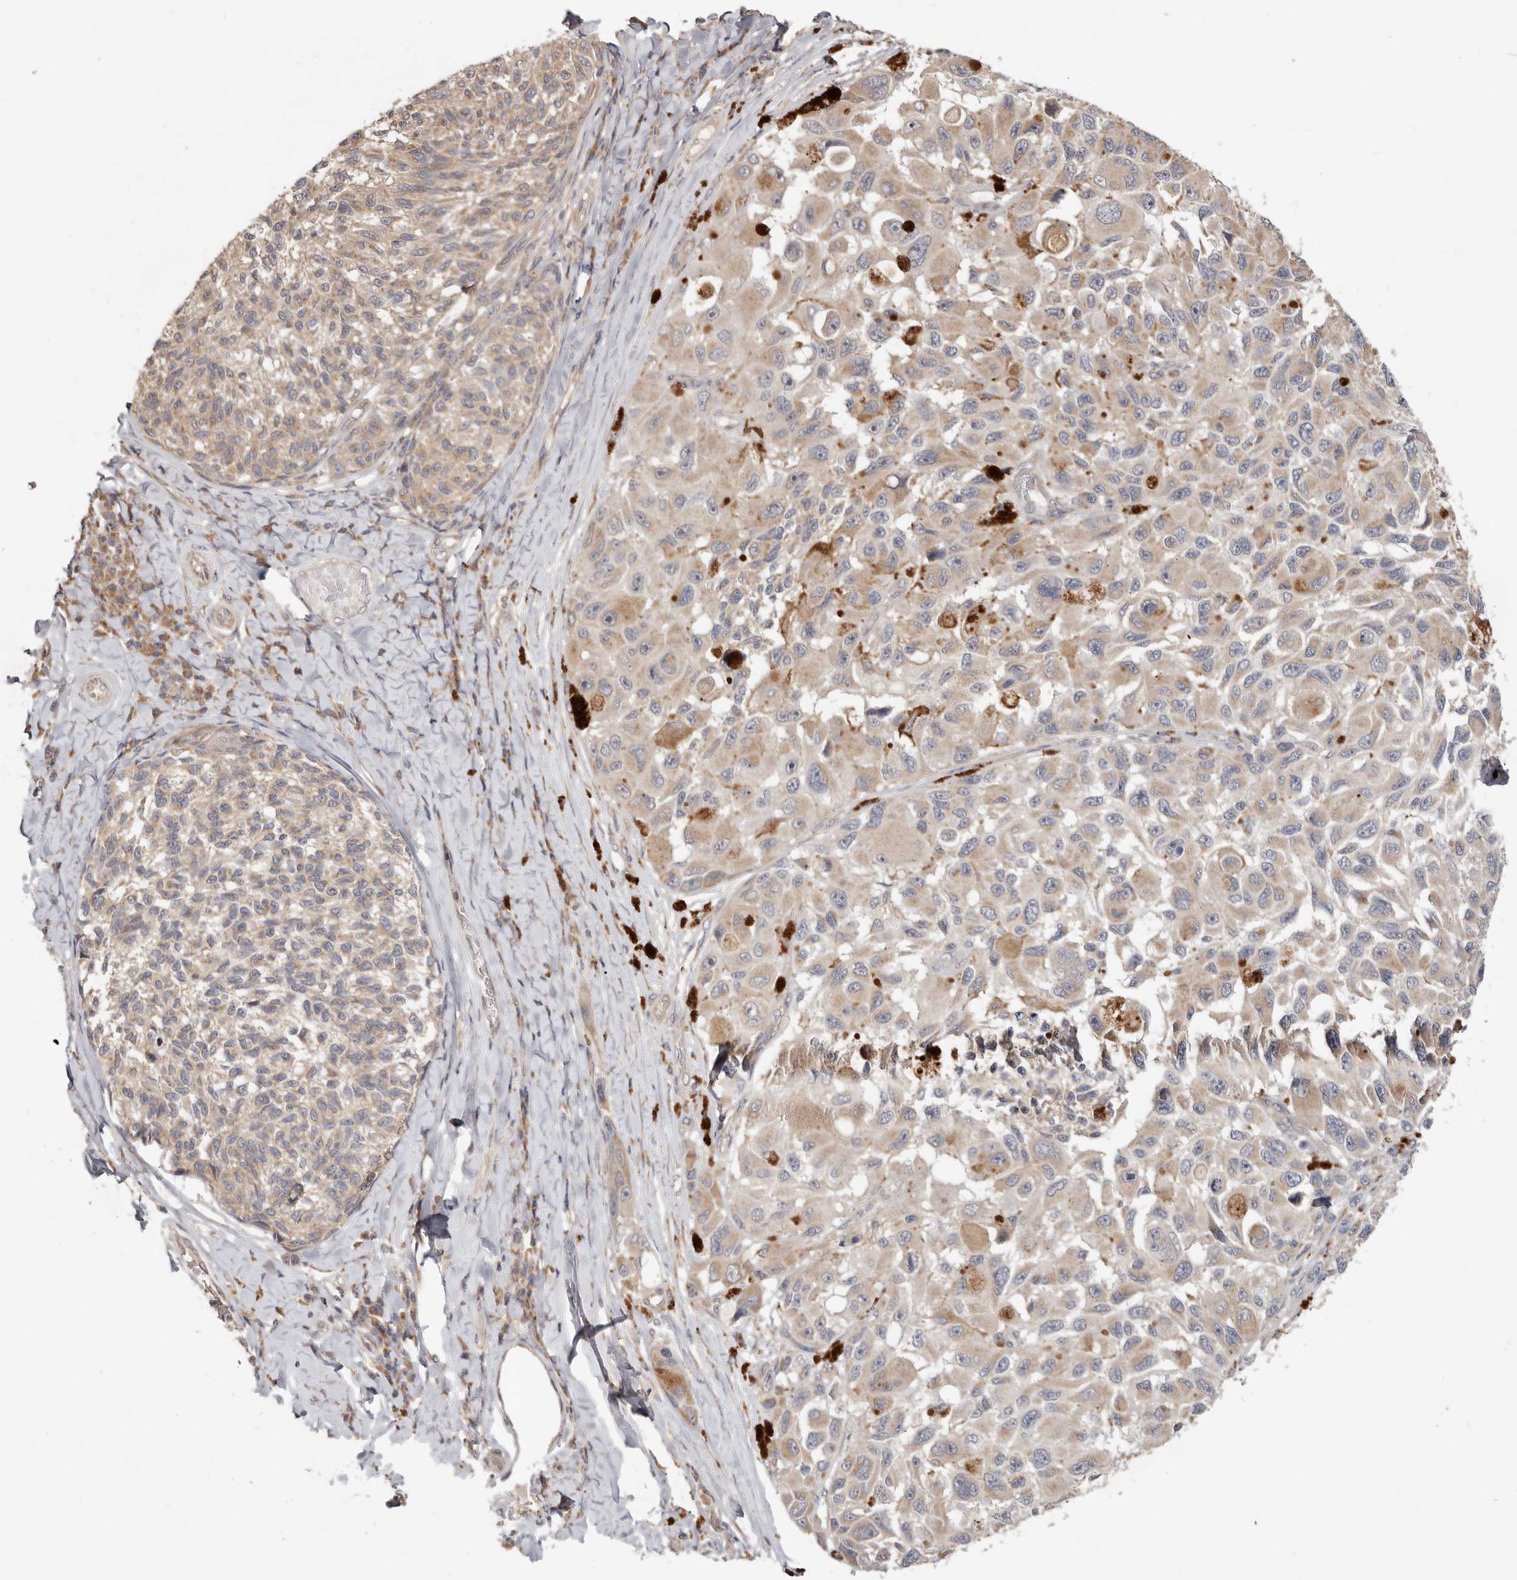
{"staining": {"intensity": "weak", "quantity": "<25%", "location": "cytoplasmic/membranous"}, "tissue": "melanoma", "cell_type": "Tumor cells", "image_type": "cancer", "snomed": [{"axis": "morphology", "description": "Malignant melanoma, NOS"}, {"axis": "topography", "description": "Skin"}], "caption": "This is an IHC micrograph of melanoma. There is no staining in tumor cells.", "gene": "LRP6", "patient": {"sex": "female", "age": 73}}